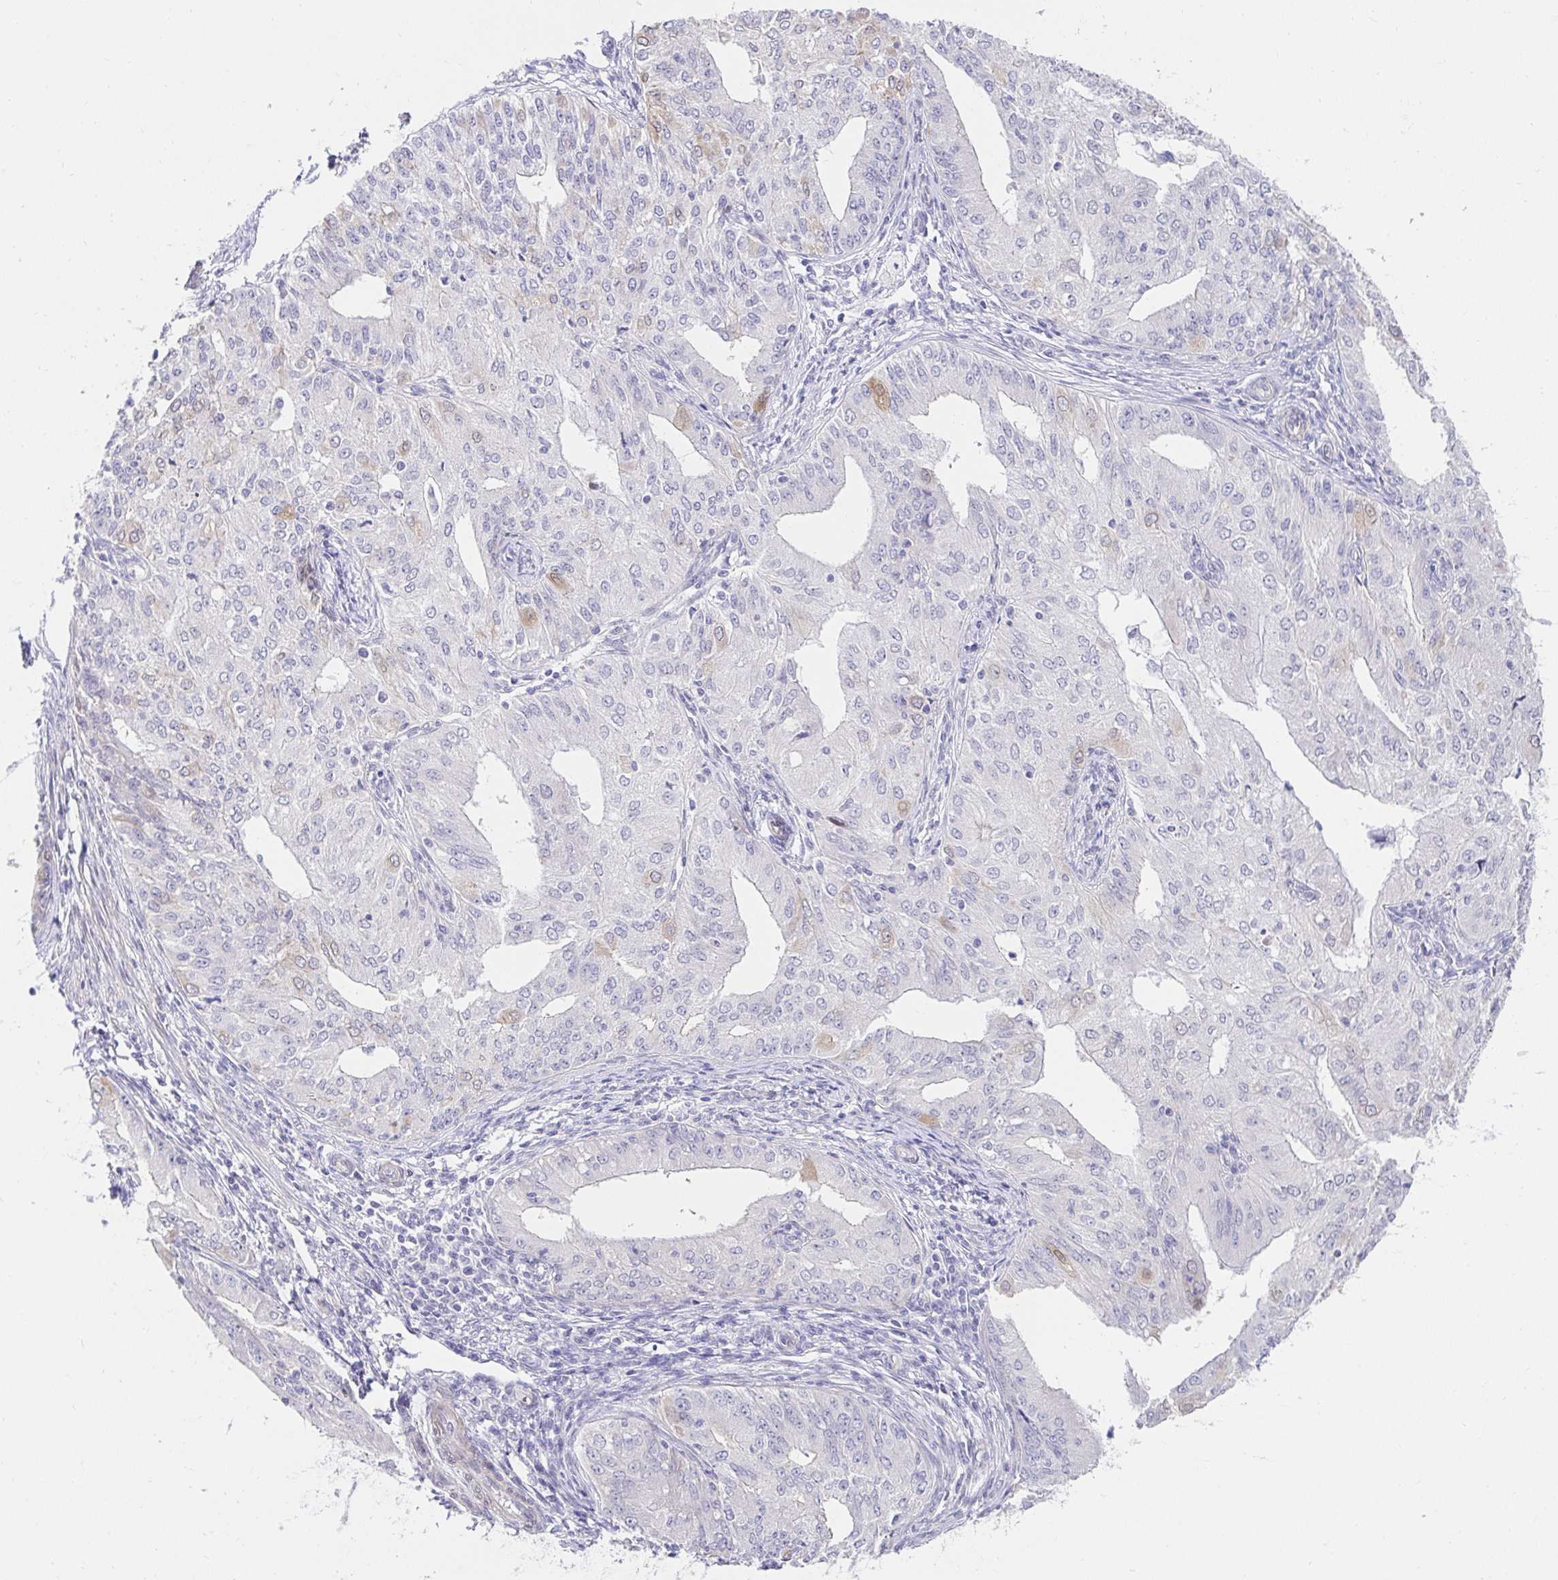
{"staining": {"intensity": "negative", "quantity": "none", "location": "none"}, "tissue": "endometrial cancer", "cell_type": "Tumor cells", "image_type": "cancer", "snomed": [{"axis": "morphology", "description": "Adenocarcinoma, NOS"}, {"axis": "topography", "description": "Endometrium"}], "caption": "A photomicrograph of endometrial adenocarcinoma stained for a protein exhibits no brown staining in tumor cells.", "gene": "AKAP14", "patient": {"sex": "female", "age": 50}}